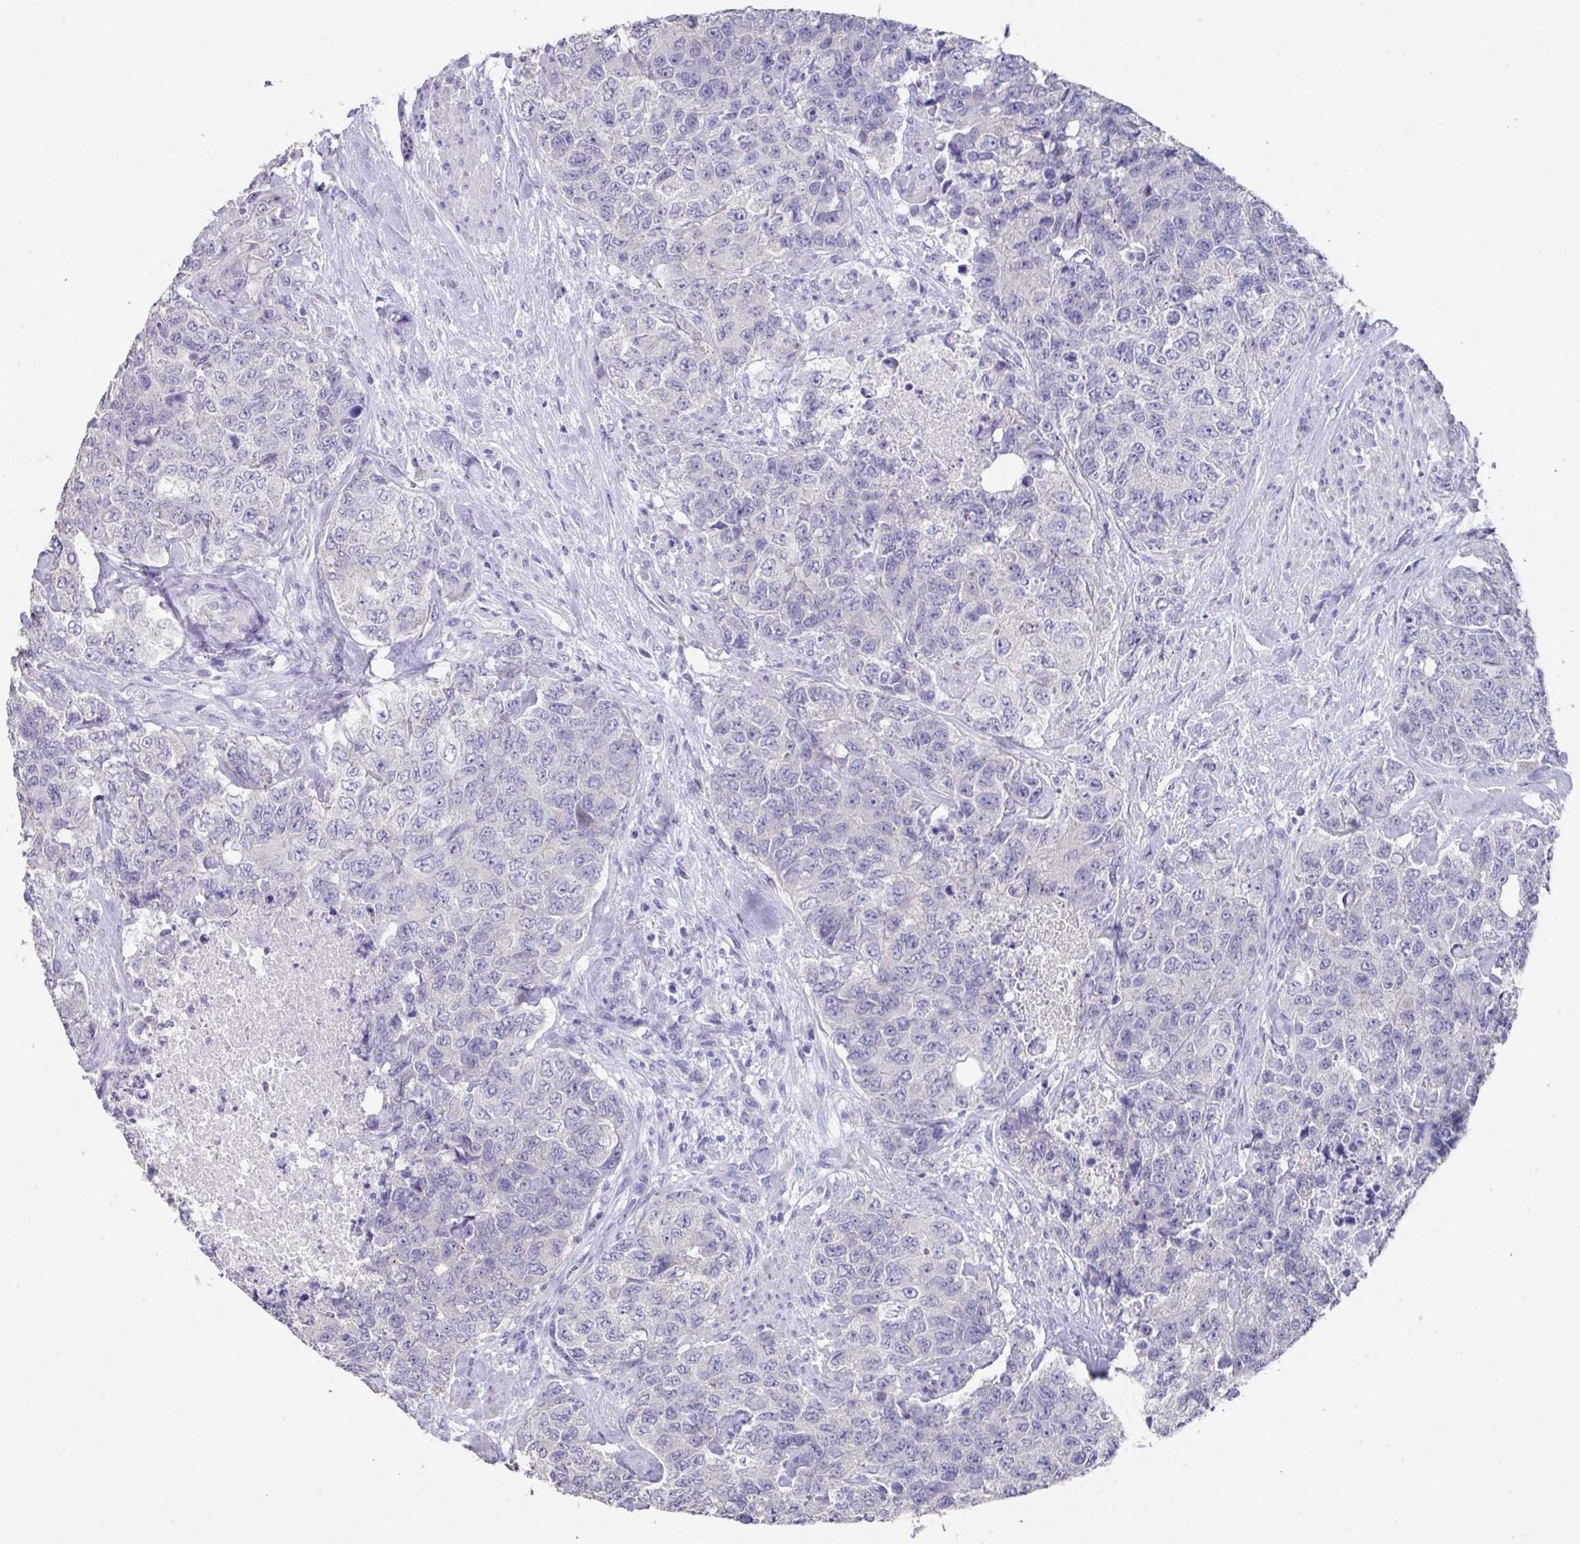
{"staining": {"intensity": "negative", "quantity": "none", "location": "none"}, "tissue": "urothelial cancer", "cell_type": "Tumor cells", "image_type": "cancer", "snomed": [{"axis": "morphology", "description": "Urothelial carcinoma, High grade"}, {"axis": "topography", "description": "Urinary bladder"}], "caption": "Tumor cells are negative for brown protein staining in high-grade urothelial carcinoma.", "gene": "DAZL", "patient": {"sex": "female", "age": 78}}